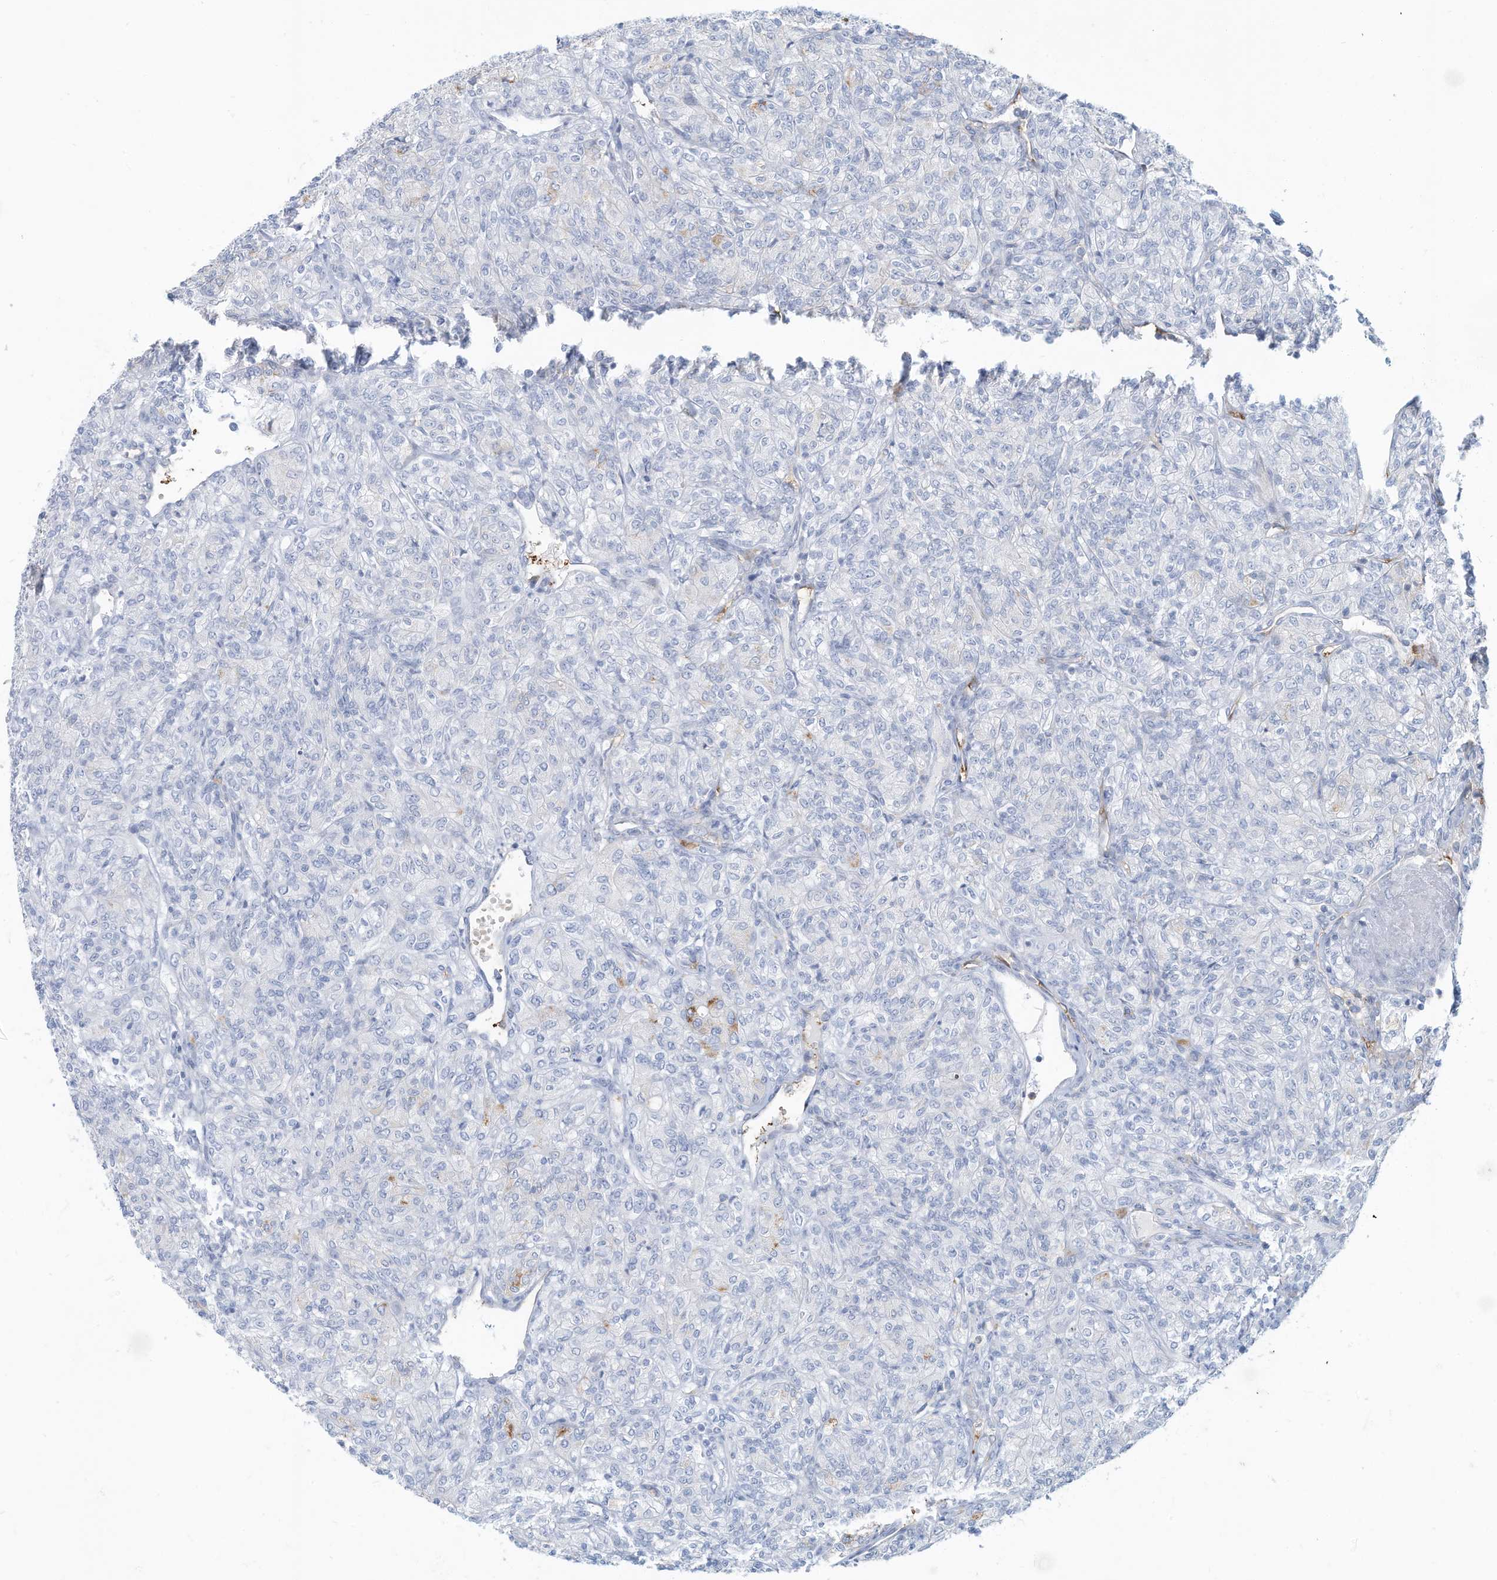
{"staining": {"intensity": "negative", "quantity": "none", "location": "none"}, "tissue": "renal cancer", "cell_type": "Tumor cells", "image_type": "cancer", "snomed": [{"axis": "morphology", "description": "Adenocarcinoma, NOS"}, {"axis": "topography", "description": "Kidney"}], "caption": "Tumor cells show no significant staining in renal cancer. (Immunohistochemistry, brightfield microscopy, high magnification).", "gene": "ERI2", "patient": {"sex": "male", "age": 77}}